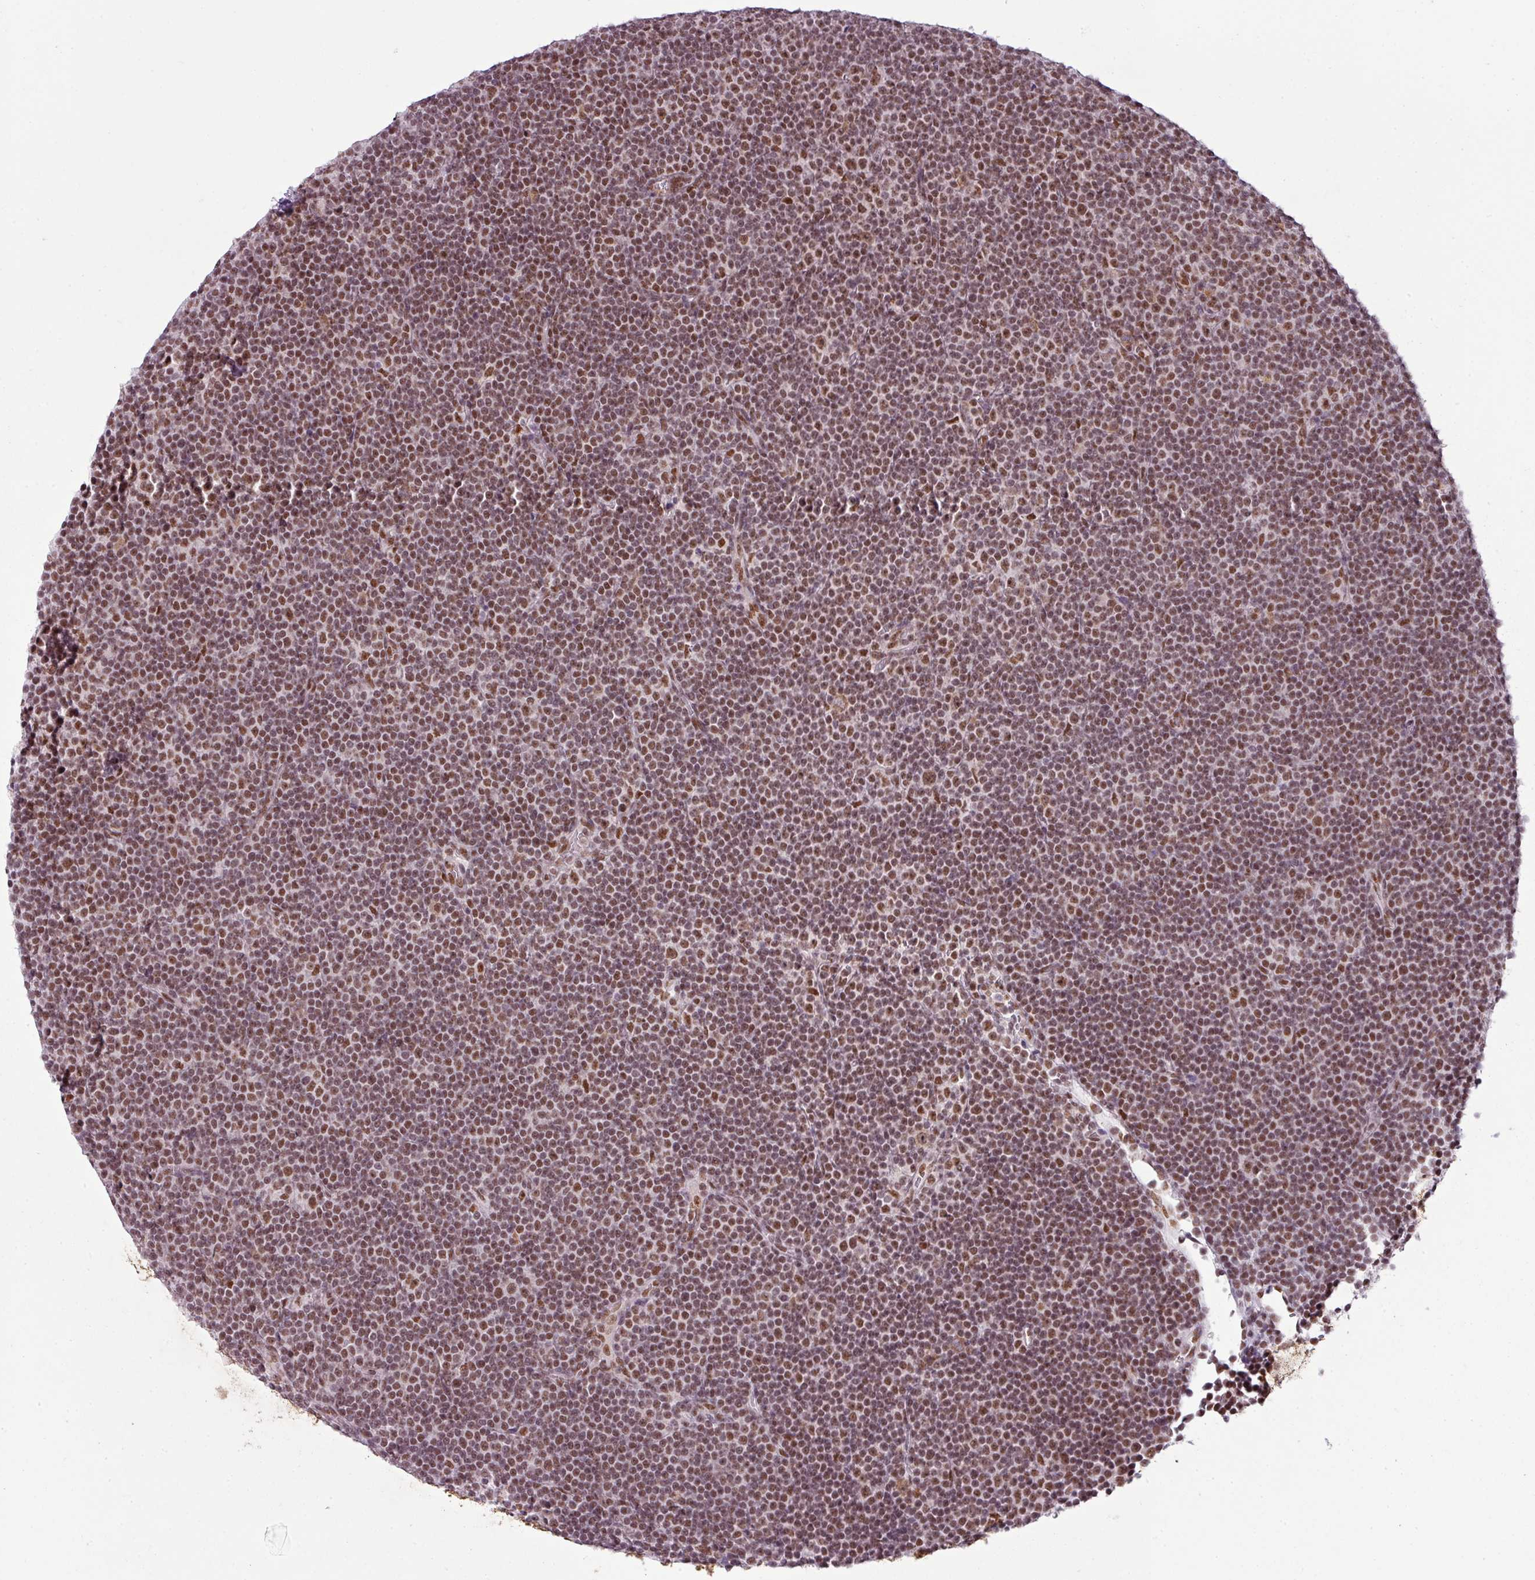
{"staining": {"intensity": "moderate", "quantity": ">75%", "location": "nuclear"}, "tissue": "lymphoma", "cell_type": "Tumor cells", "image_type": "cancer", "snomed": [{"axis": "morphology", "description": "Malignant lymphoma, non-Hodgkin's type, Low grade"}, {"axis": "topography", "description": "Lymph node"}], "caption": "A photomicrograph of malignant lymphoma, non-Hodgkin's type (low-grade) stained for a protein demonstrates moderate nuclear brown staining in tumor cells.", "gene": "ARL6IP4", "patient": {"sex": "female", "age": 67}}